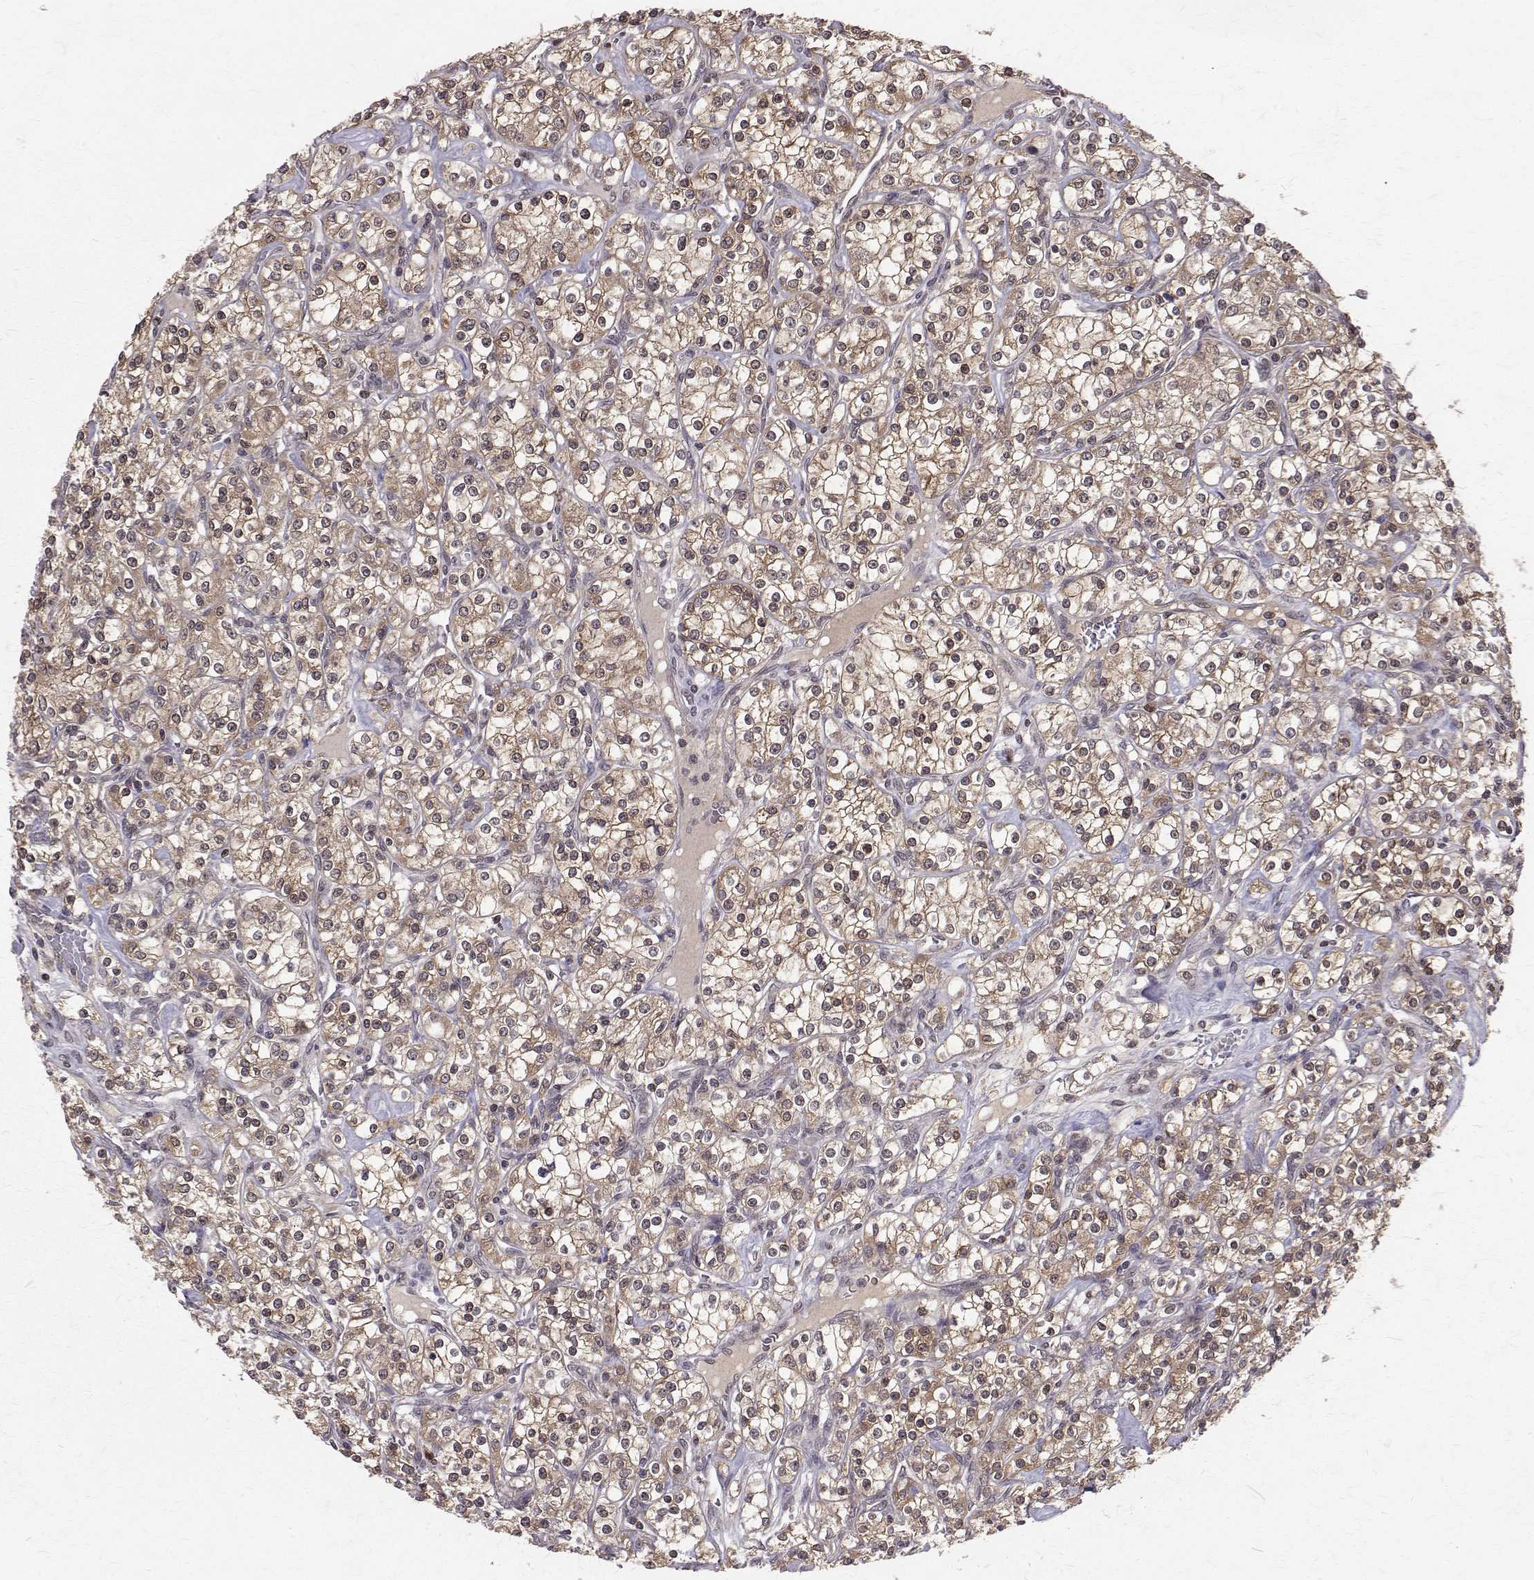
{"staining": {"intensity": "weak", "quantity": ">75%", "location": "cytoplasmic/membranous,nuclear"}, "tissue": "renal cancer", "cell_type": "Tumor cells", "image_type": "cancer", "snomed": [{"axis": "morphology", "description": "Adenocarcinoma, NOS"}, {"axis": "topography", "description": "Kidney"}], "caption": "The histopathology image reveals a brown stain indicating the presence of a protein in the cytoplasmic/membranous and nuclear of tumor cells in renal cancer (adenocarcinoma). Using DAB (brown) and hematoxylin (blue) stains, captured at high magnification using brightfield microscopy.", "gene": "NIF3L1", "patient": {"sex": "male", "age": 77}}